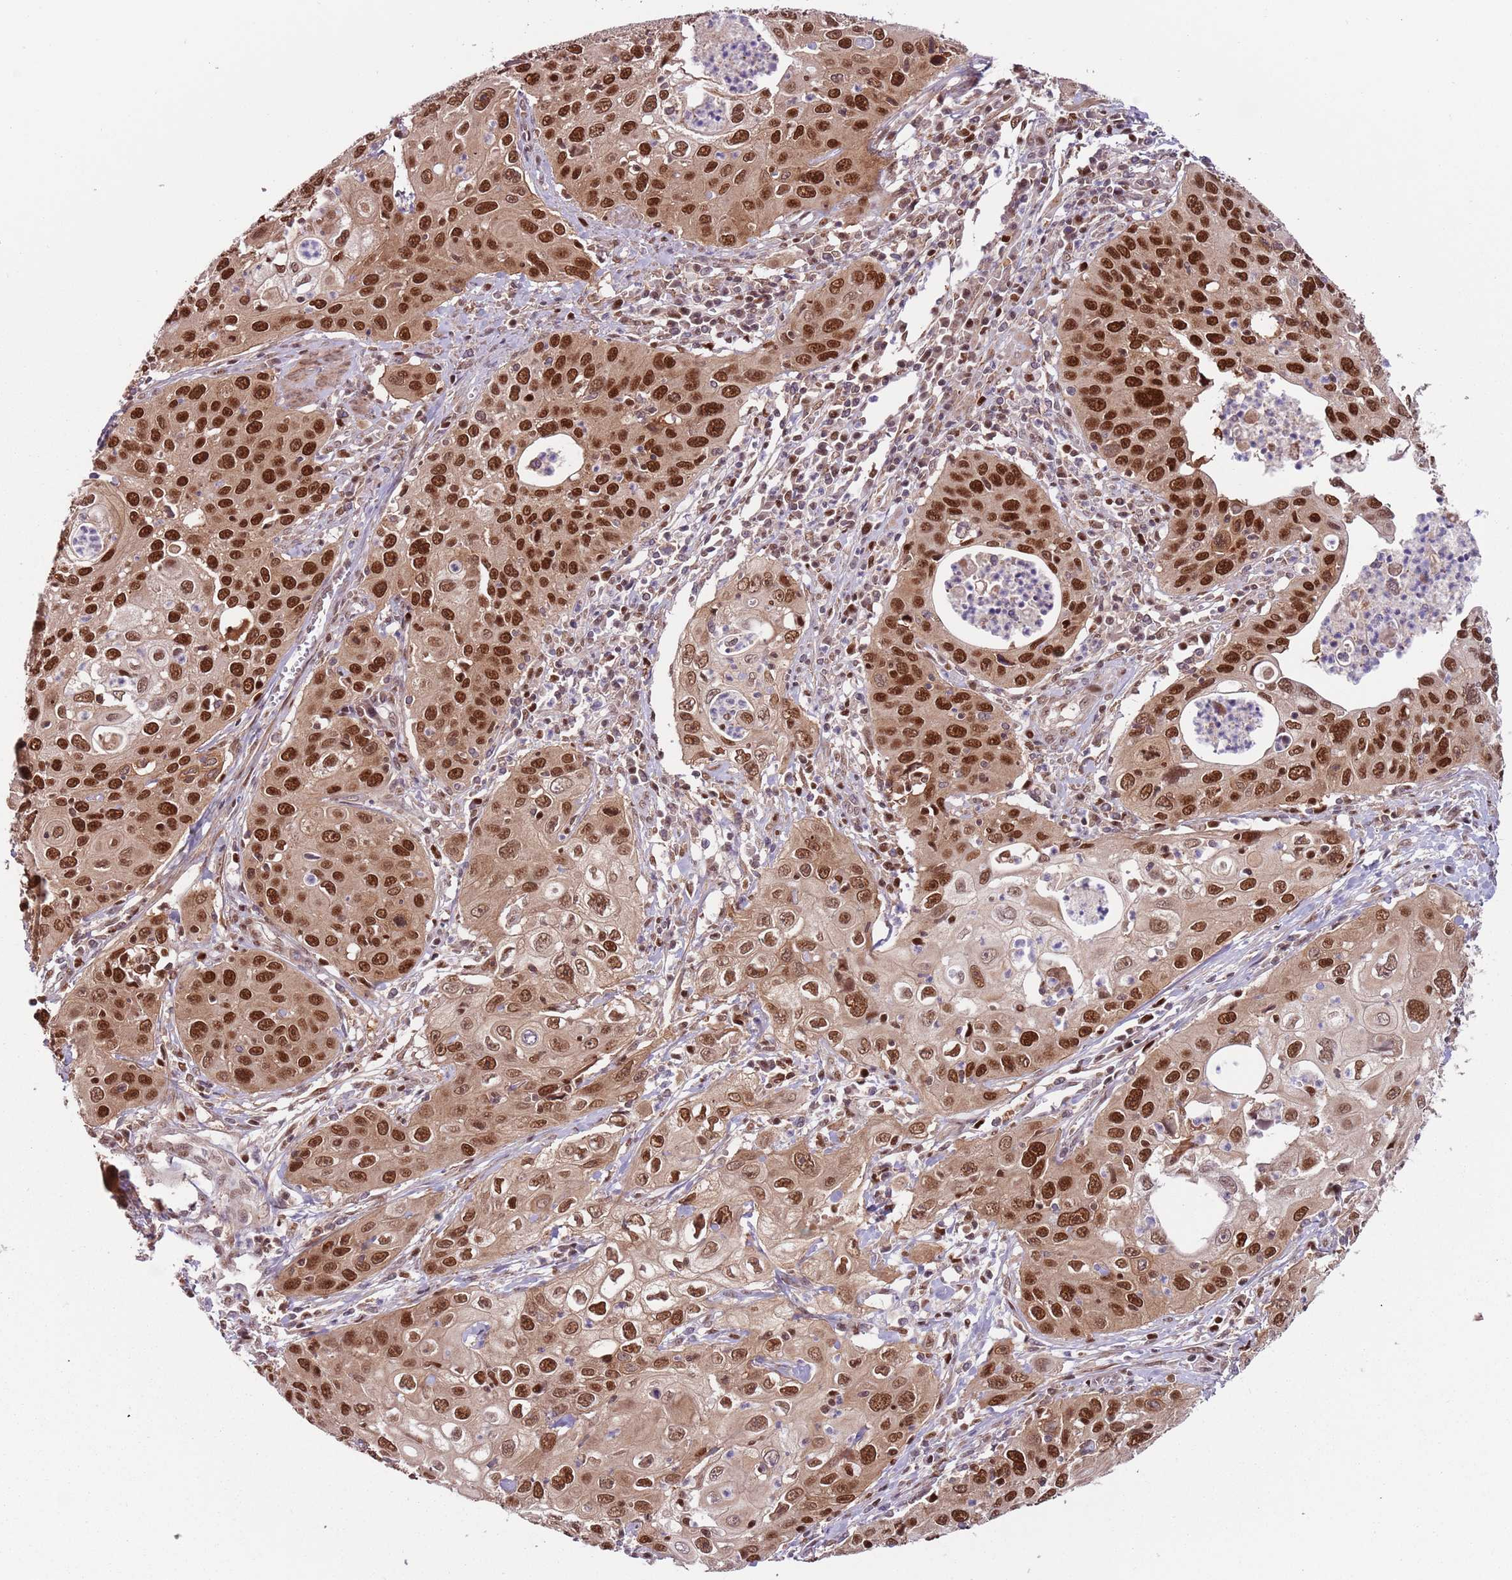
{"staining": {"intensity": "strong", "quantity": ">75%", "location": "nuclear"}, "tissue": "cervical cancer", "cell_type": "Tumor cells", "image_type": "cancer", "snomed": [{"axis": "morphology", "description": "Squamous cell carcinoma, NOS"}, {"axis": "topography", "description": "Cervix"}], "caption": "Immunohistochemistry staining of cervical cancer (squamous cell carcinoma), which exhibits high levels of strong nuclear staining in approximately >75% of tumor cells indicating strong nuclear protein staining. The staining was performed using DAB (3,3'-diaminobenzidine) (brown) for protein detection and nuclei were counterstained in hematoxylin (blue).", "gene": "RMND5B", "patient": {"sex": "female", "age": 36}}